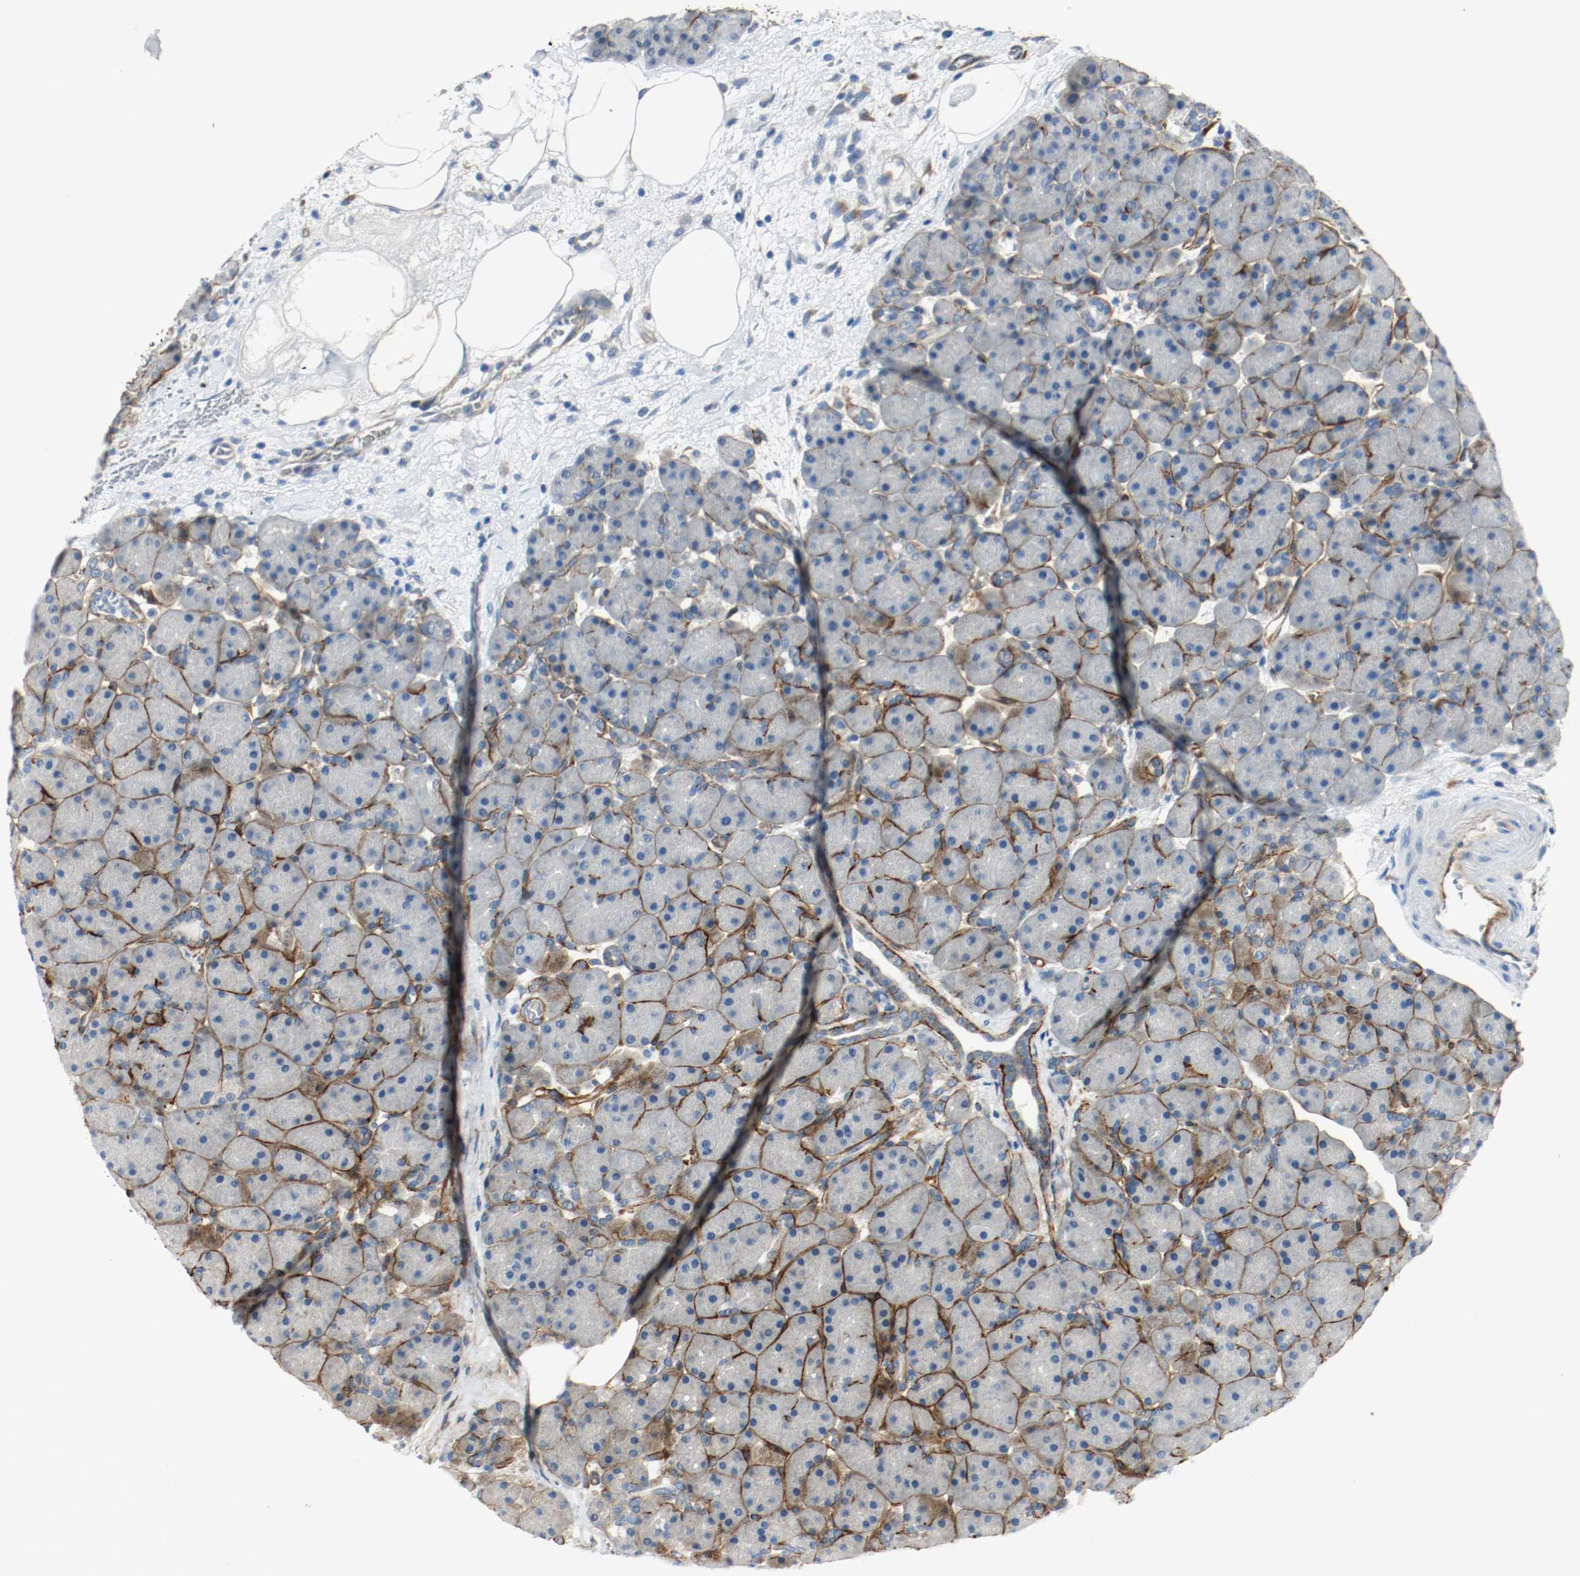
{"staining": {"intensity": "moderate", "quantity": ">75%", "location": "cytoplasmic/membranous"}, "tissue": "pancreas", "cell_type": "Exocrine glandular cells", "image_type": "normal", "snomed": [{"axis": "morphology", "description": "Normal tissue, NOS"}, {"axis": "topography", "description": "Pancreas"}], "caption": "Unremarkable pancreas exhibits moderate cytoplasmic/membranous expression in about >75% of exocrine glandular cells.", "gene": "LAMB1", "patient": {"sex": "male", "age": 66}}